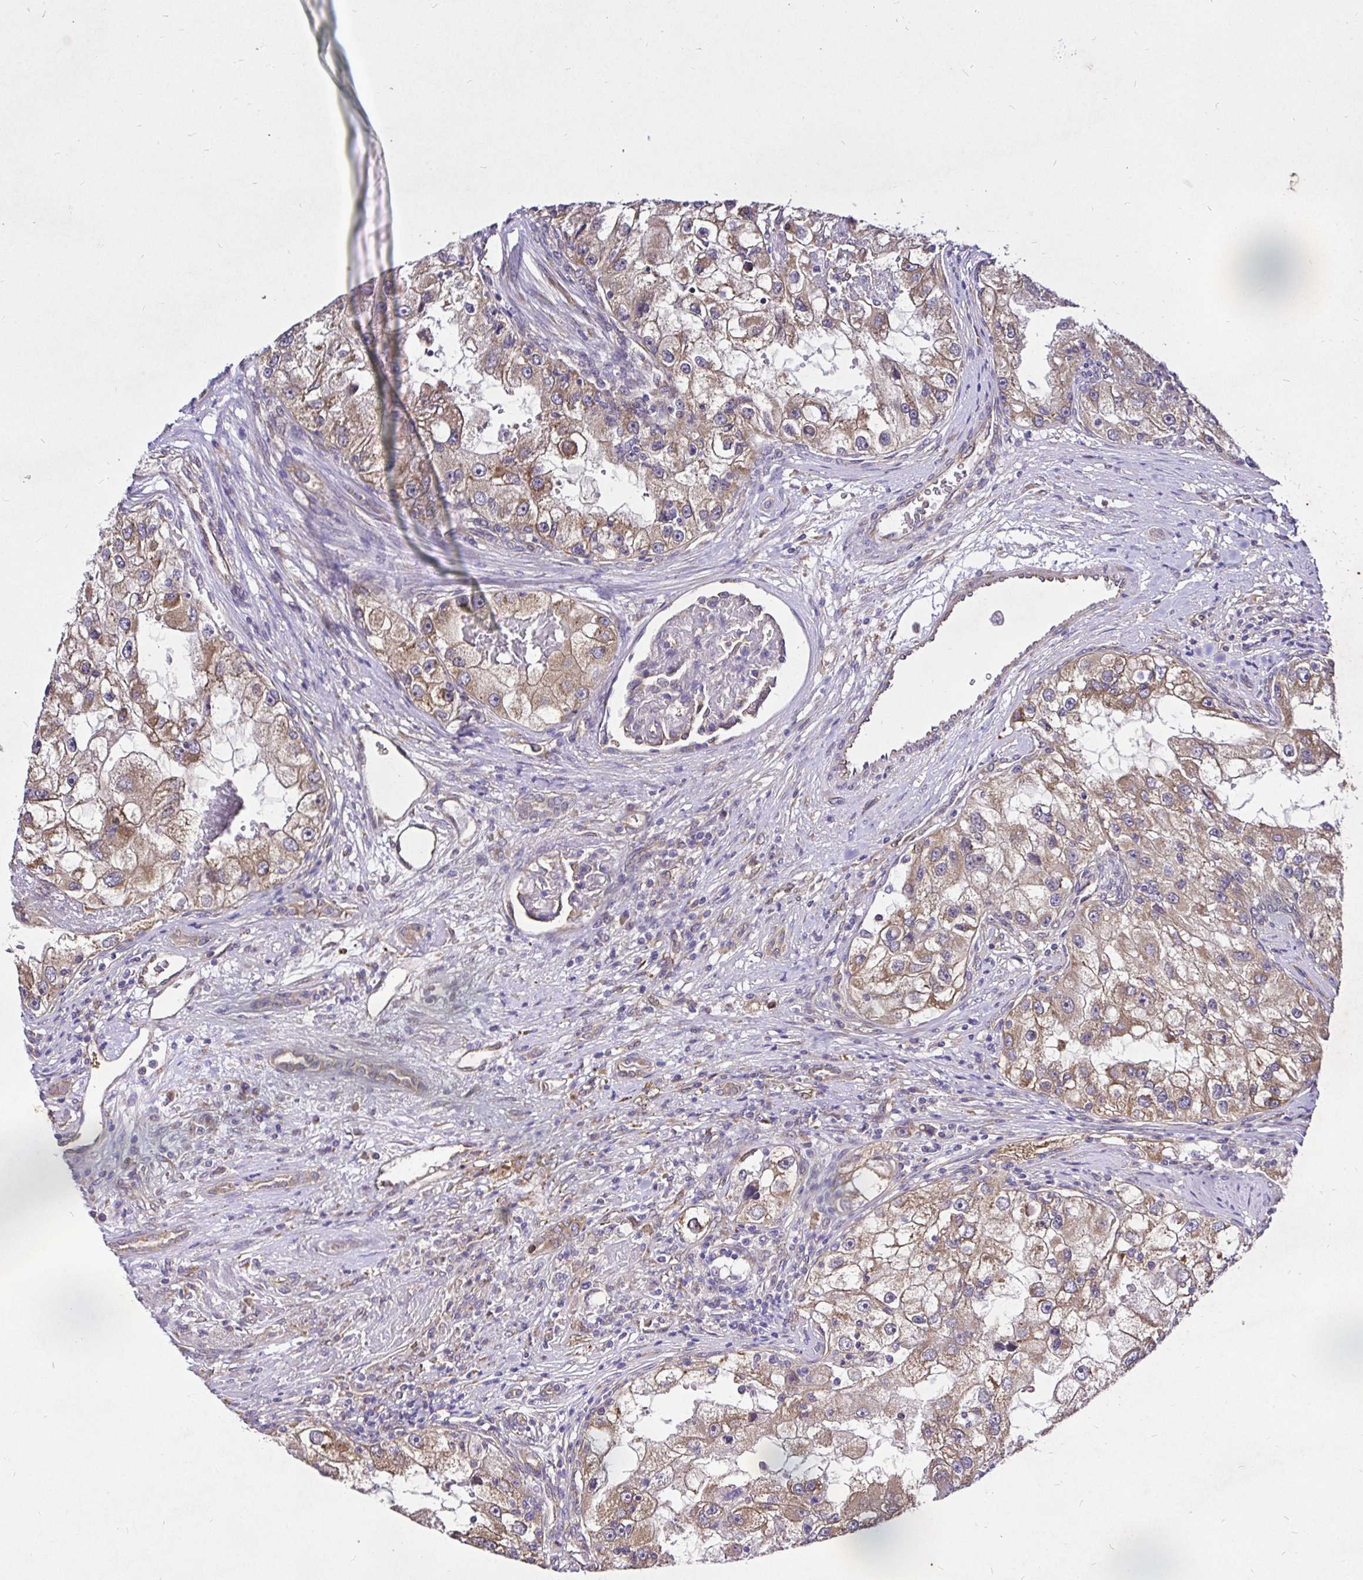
{"staining": {"intensity": "moderate", "quantity": ">75%", "location": "cytoplasmic/membranous"}, "tissue": "renal cancer", "cell_type": "Tumor cells", "image_type": "cancer", "snomed": [{"axis": "morphology", "description": "Adenocarcinoma, NOS"}, {"axis": "topography", "description": "Kidney"}], "caption": "A micrograph showing moderate cytoplasmic/membranous positivity in about >75% of tumor cells in renal adenocarcinoma, as visualized by brown immunohistochemical staining.", "gene": "CCDC122", "patient": {"sex": "male", "age": 63}}